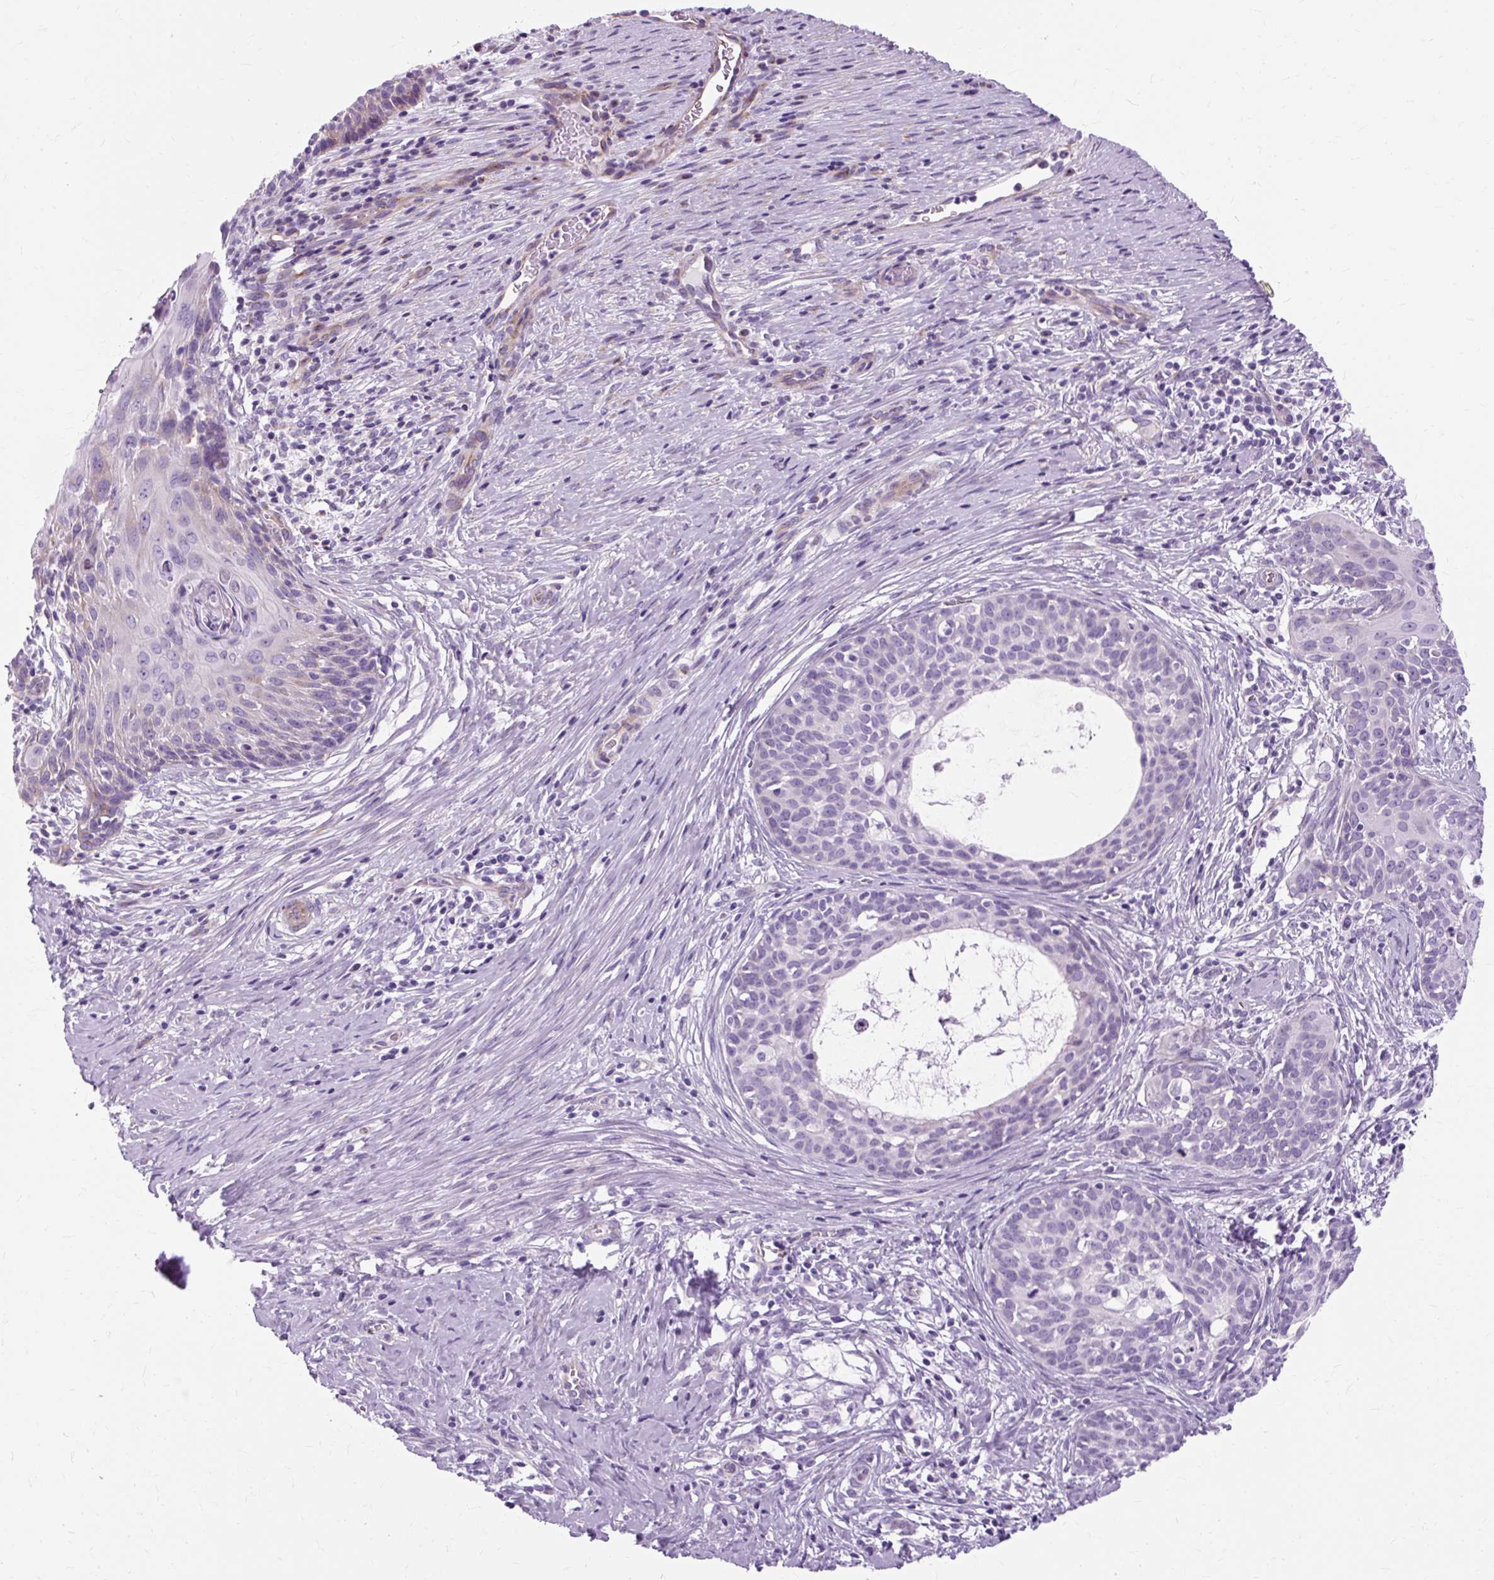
{"staining": {"intensity": "negative", "quantity": "none", "location": "none"}, "tissue": "cervical cancer", "cell_type": "Tumor cells", "image_type": "cancer", "snomed": [{"axis": "morphology", "description": "Squamous cell carcinoma, NOS"}, {"axis": "morphology", "description": "Adenocarcinoma, NOS"}, {"axis": "topography", "description": "Cervix"}], "caption": "Tumor cells are negative for protein expression in human cervical cancer.", "gene": "TMEM89", "patient": {"sex": "female", "age": 52}}